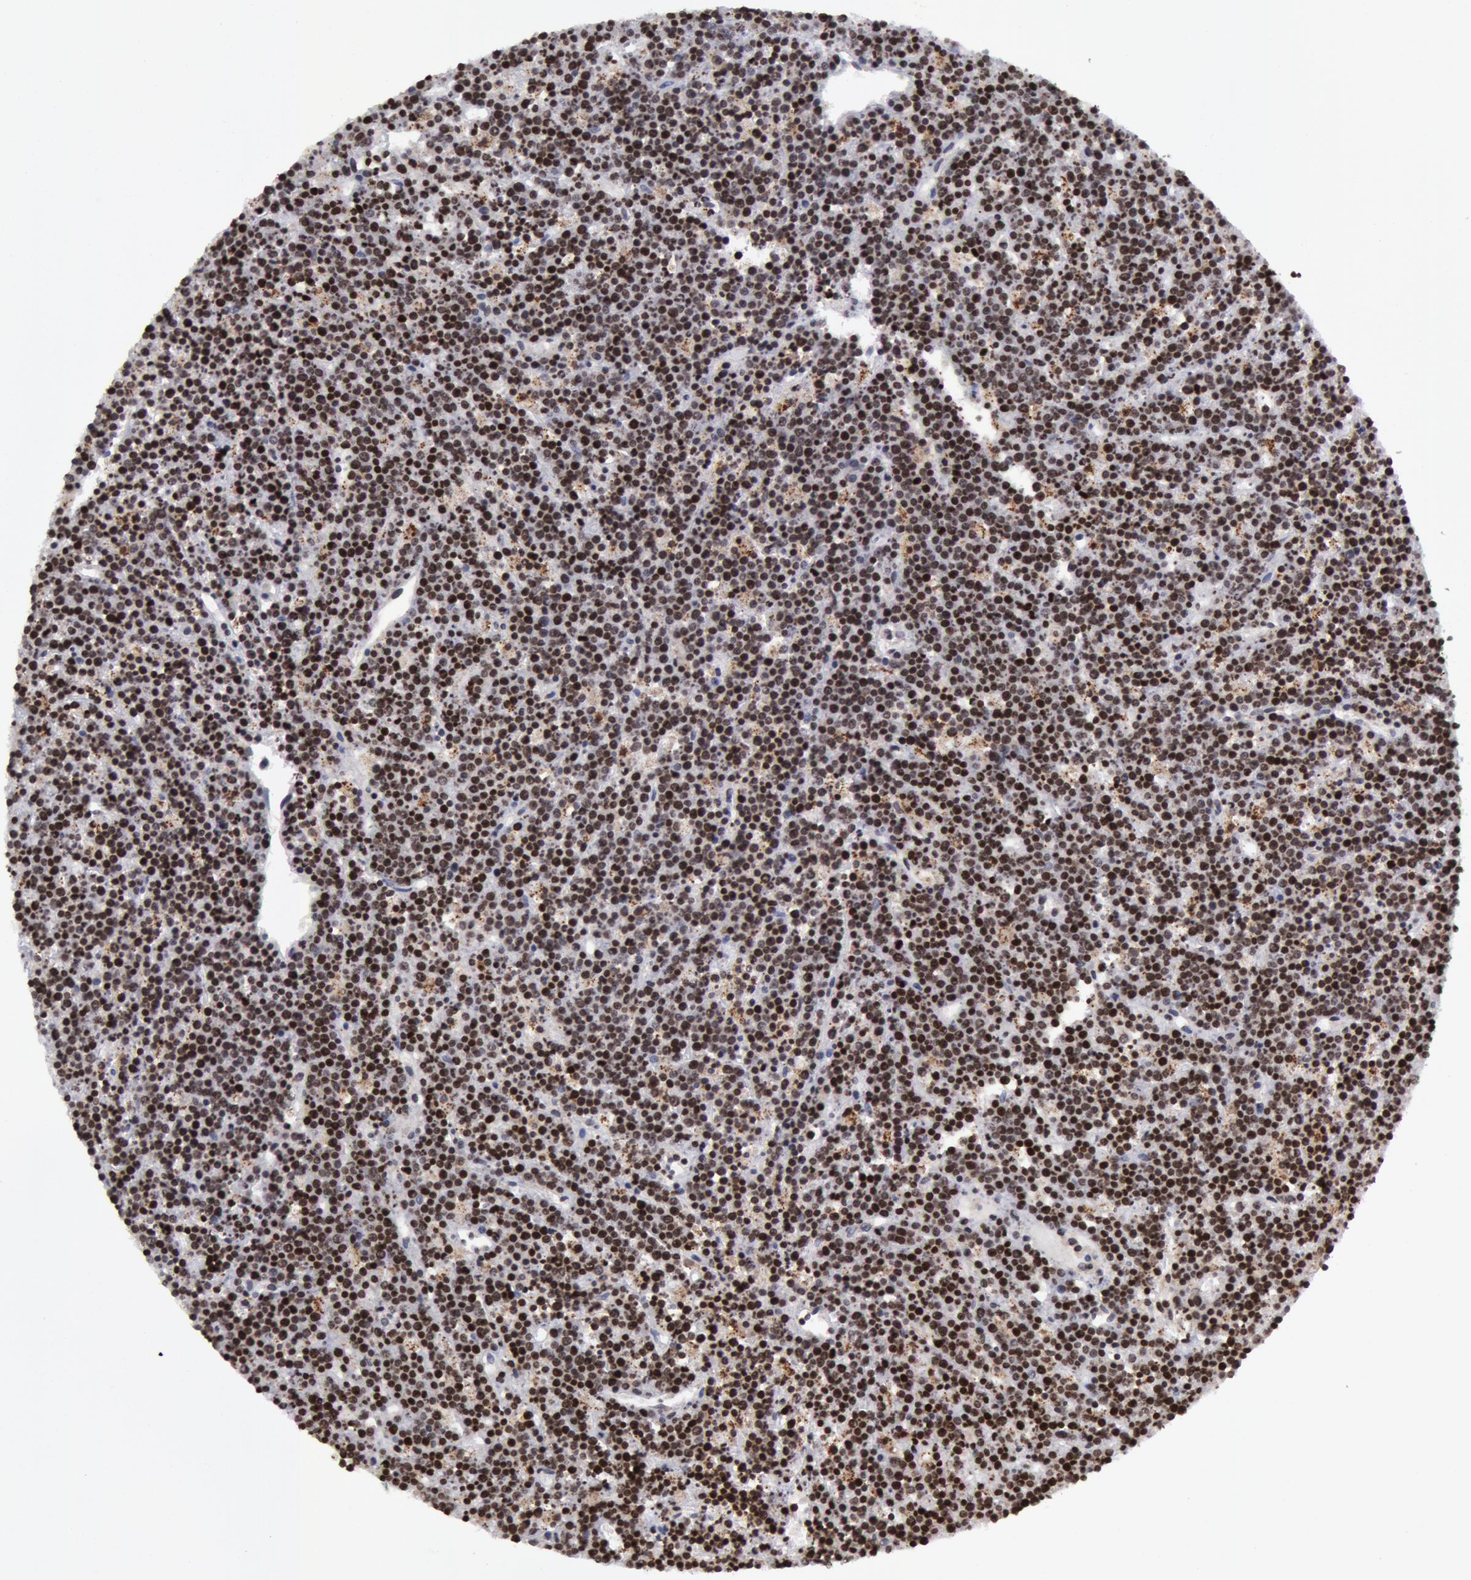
{"staining": {"intensity": "moderate", "quantity": ">75%", "location": "nuclear"}, "tissue": "lymphoma", "cell_type": "Tumor cells", "image_type": "cancer", "snomed": [{"axis": "morphology", "description": "Malignant lymphoma, non-Hodgkin's type, High grade"}, {"axis": "topography", "description": "Ovary"}], "caption": "Lymphoma was stained to show a protein in brown. There is medium levels of moderate nuclear expression in about >75% of tumor cells.", "gene": "ERBB2", "patient": {"sex": "female", "age": 56}}